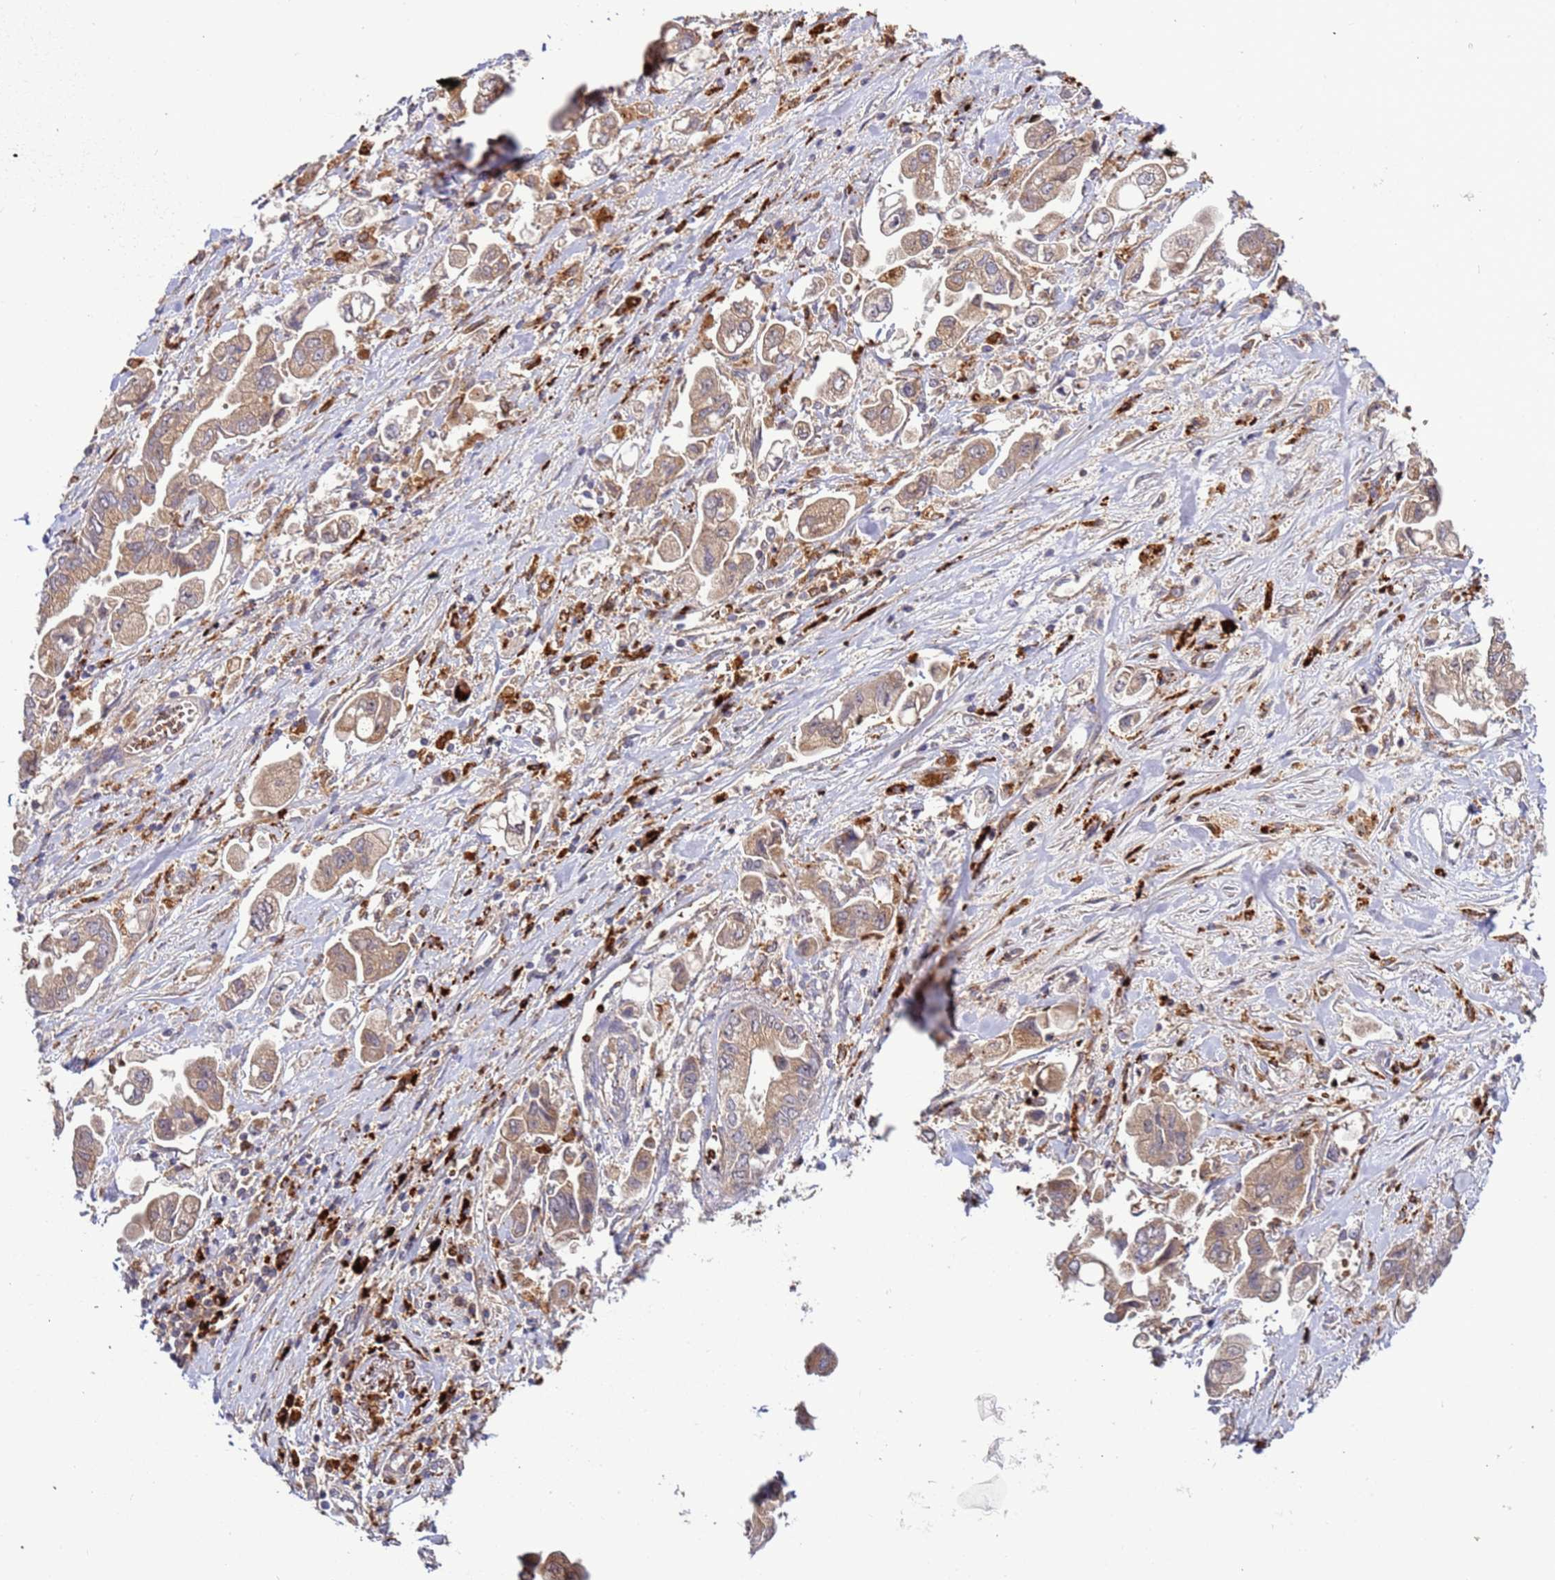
{"staining": {"intensity": "weak", "quantity": ">75%", "location": "cytoplasmic/membranous"}, "tissue": "stomach cancer", "cell_type": "Tumor cells", "image_type": "cancer", "snomed": [{"axis": "morphology", "description": "Adenocarcinoma, NOS"}, {"axis": "topography", "description": "Stomach"}], "caption": "Immunohistochemistry histopathology image of stomach cancer (adenocarcinoma) stained for a protein (brown), which exhibits low levels of weak cytoplasmic/membranous staining in approximately >75% of tumor cells.", "gene": "VPS36", "patient": {"sex": "male", "age": 62}}